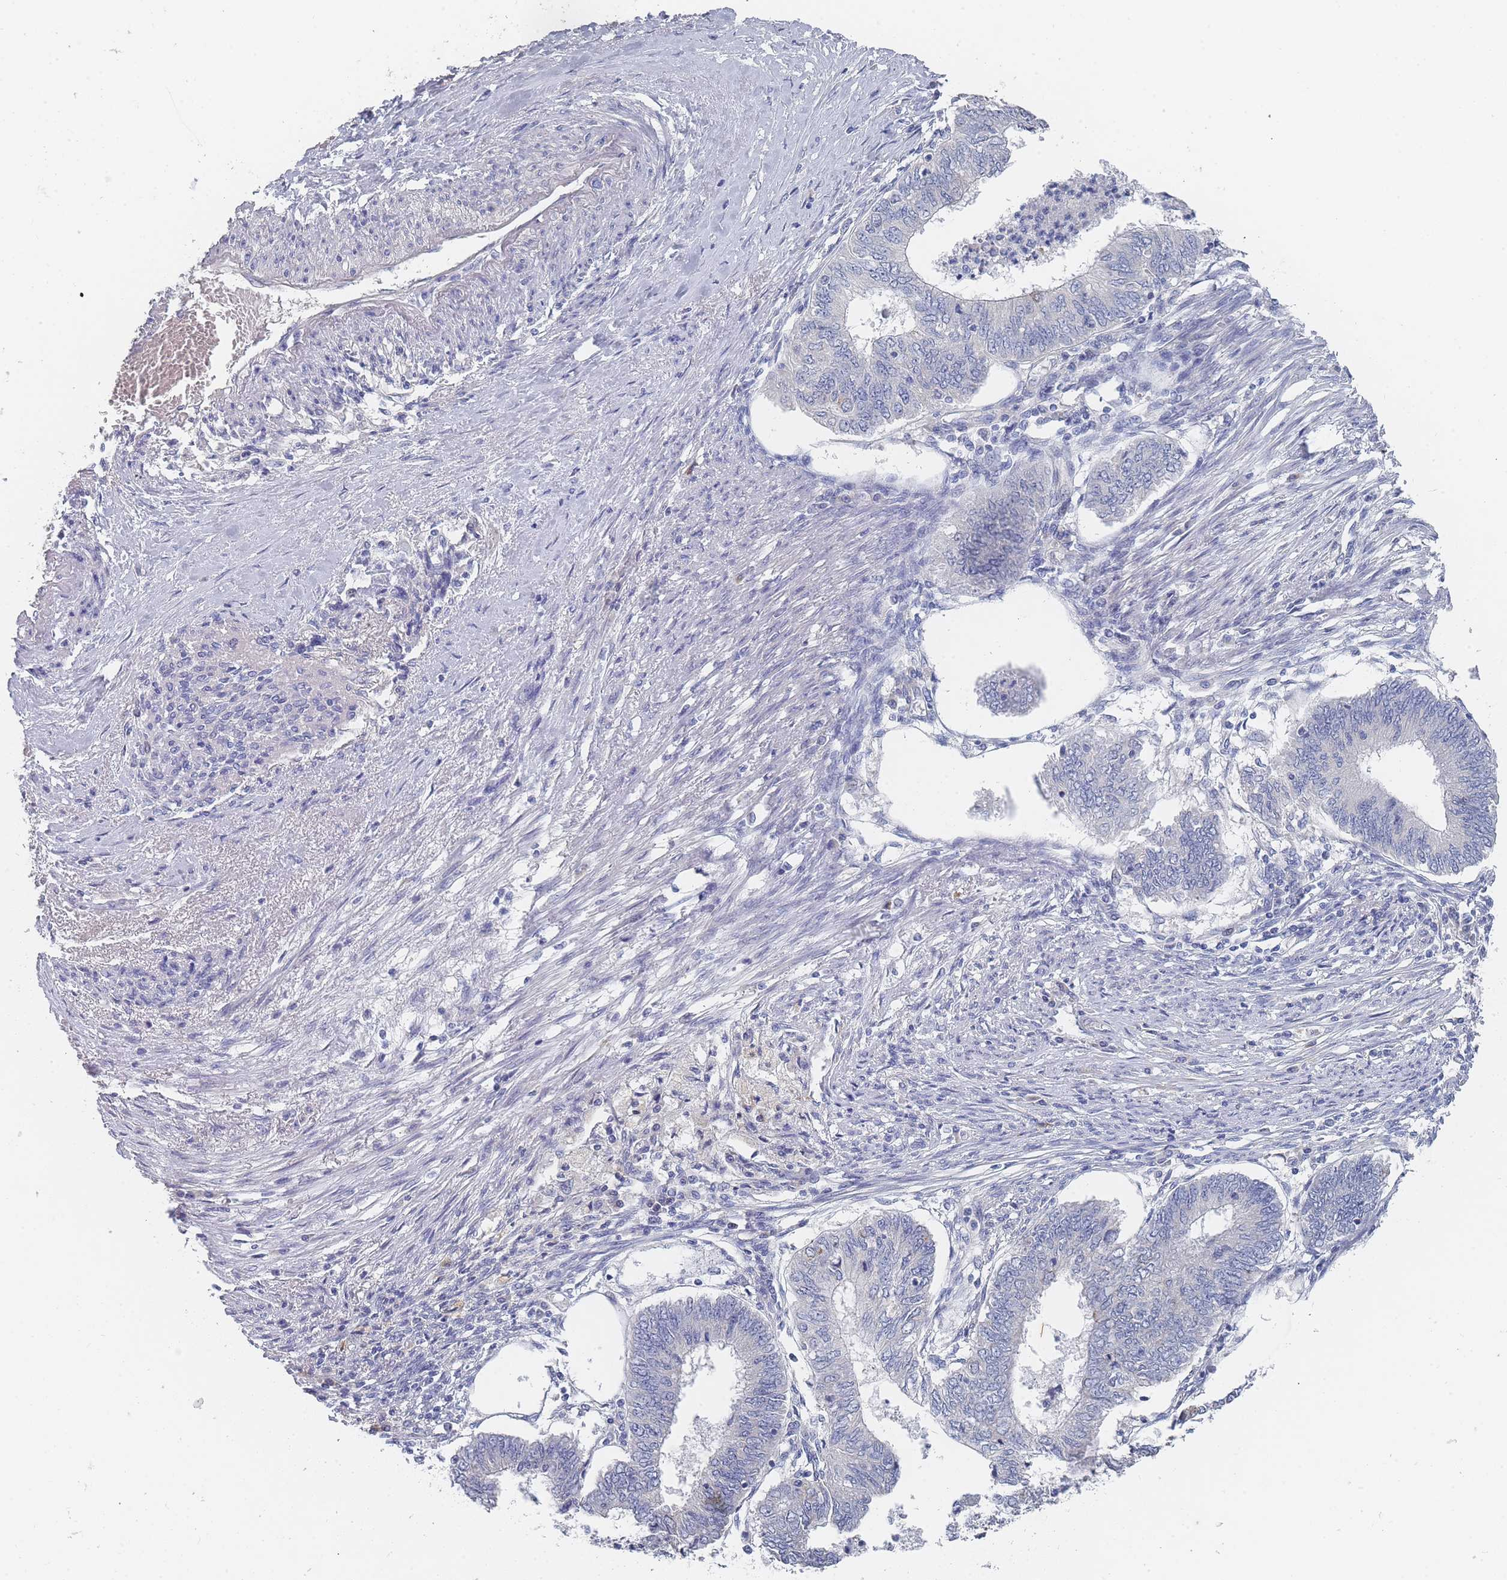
{"staining": {"intensity": "negative", "quantity": "none", "location": "none"}, "tissue": "endometrial cancer", "cell_type": "Tumor cells", "image_type": "cancer", "snomed": [{"axis": "morphology", "description": "Adenocarcinoma, NOS"}, {"axis": "topography", "description": "Endometrium"}], "caption": "Tumor cells show no significant positivity in endometrial cancer. (DAB (3,3'-diaminobenzidine) IHC, high magnification).", "gene": "ACAD11", "patient": {"sex": "female", "age": 68}}